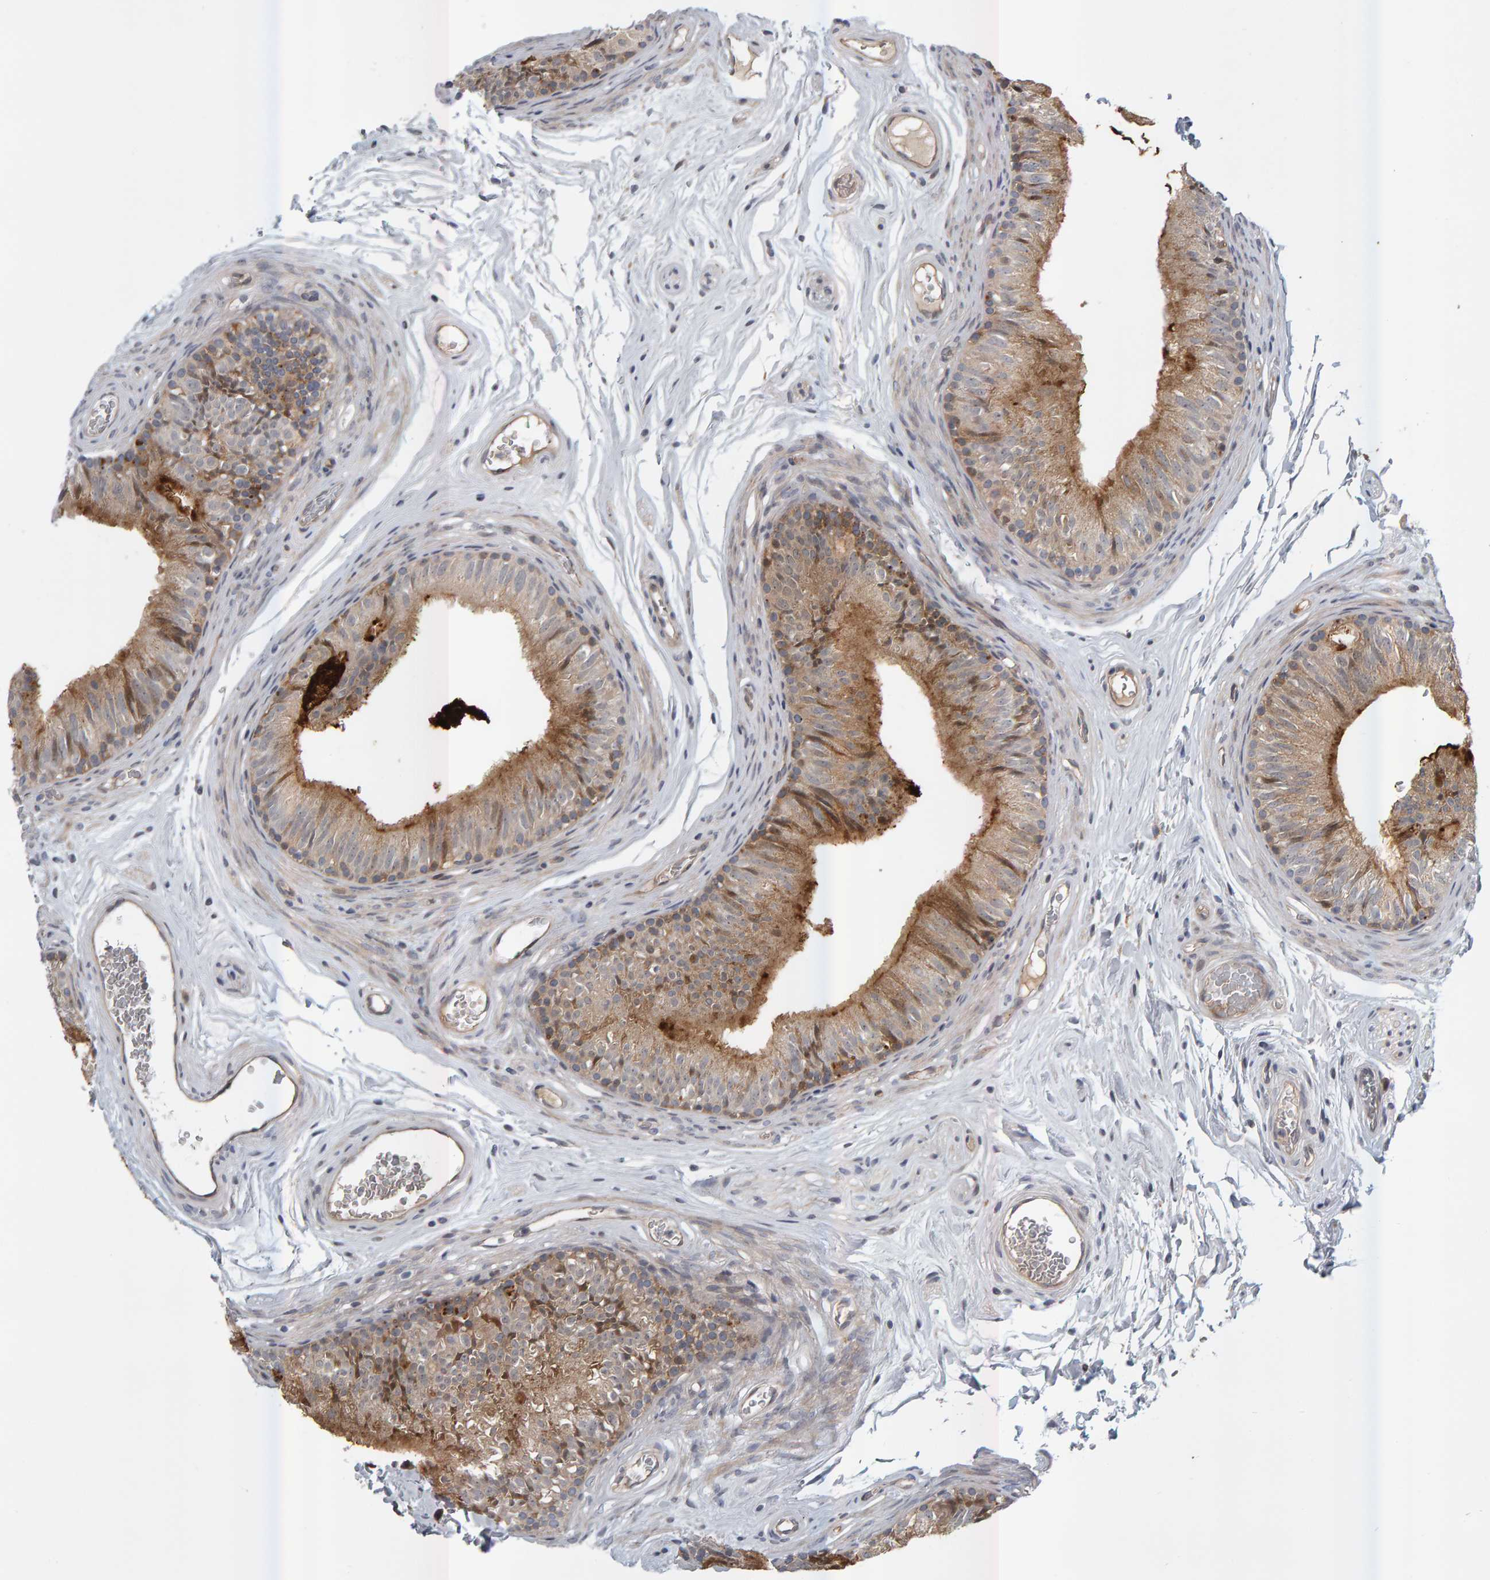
{"staining": {"intensity": "moderate", "quantity": "25%-75%", "location": "cytoplasmic/membranous"}, "tissue": "epididymis", "cell_type": "Glandular cells", "image_type": "normal", "snomed": [{"axis": "morphology", "description": "Normal tissue, NOS"}, {"axis": "topography", "description": "Epididymis"}], "caption": "IHC micrograph of unremarkable epididymis stained for a protein (brown), which shows medium levels of moderate cytoplasmic/membranous expression in approximately 25%-75% of glandular cells.", "gene": "ZNF160", "patient": {"sex": "male", "age": 36}}